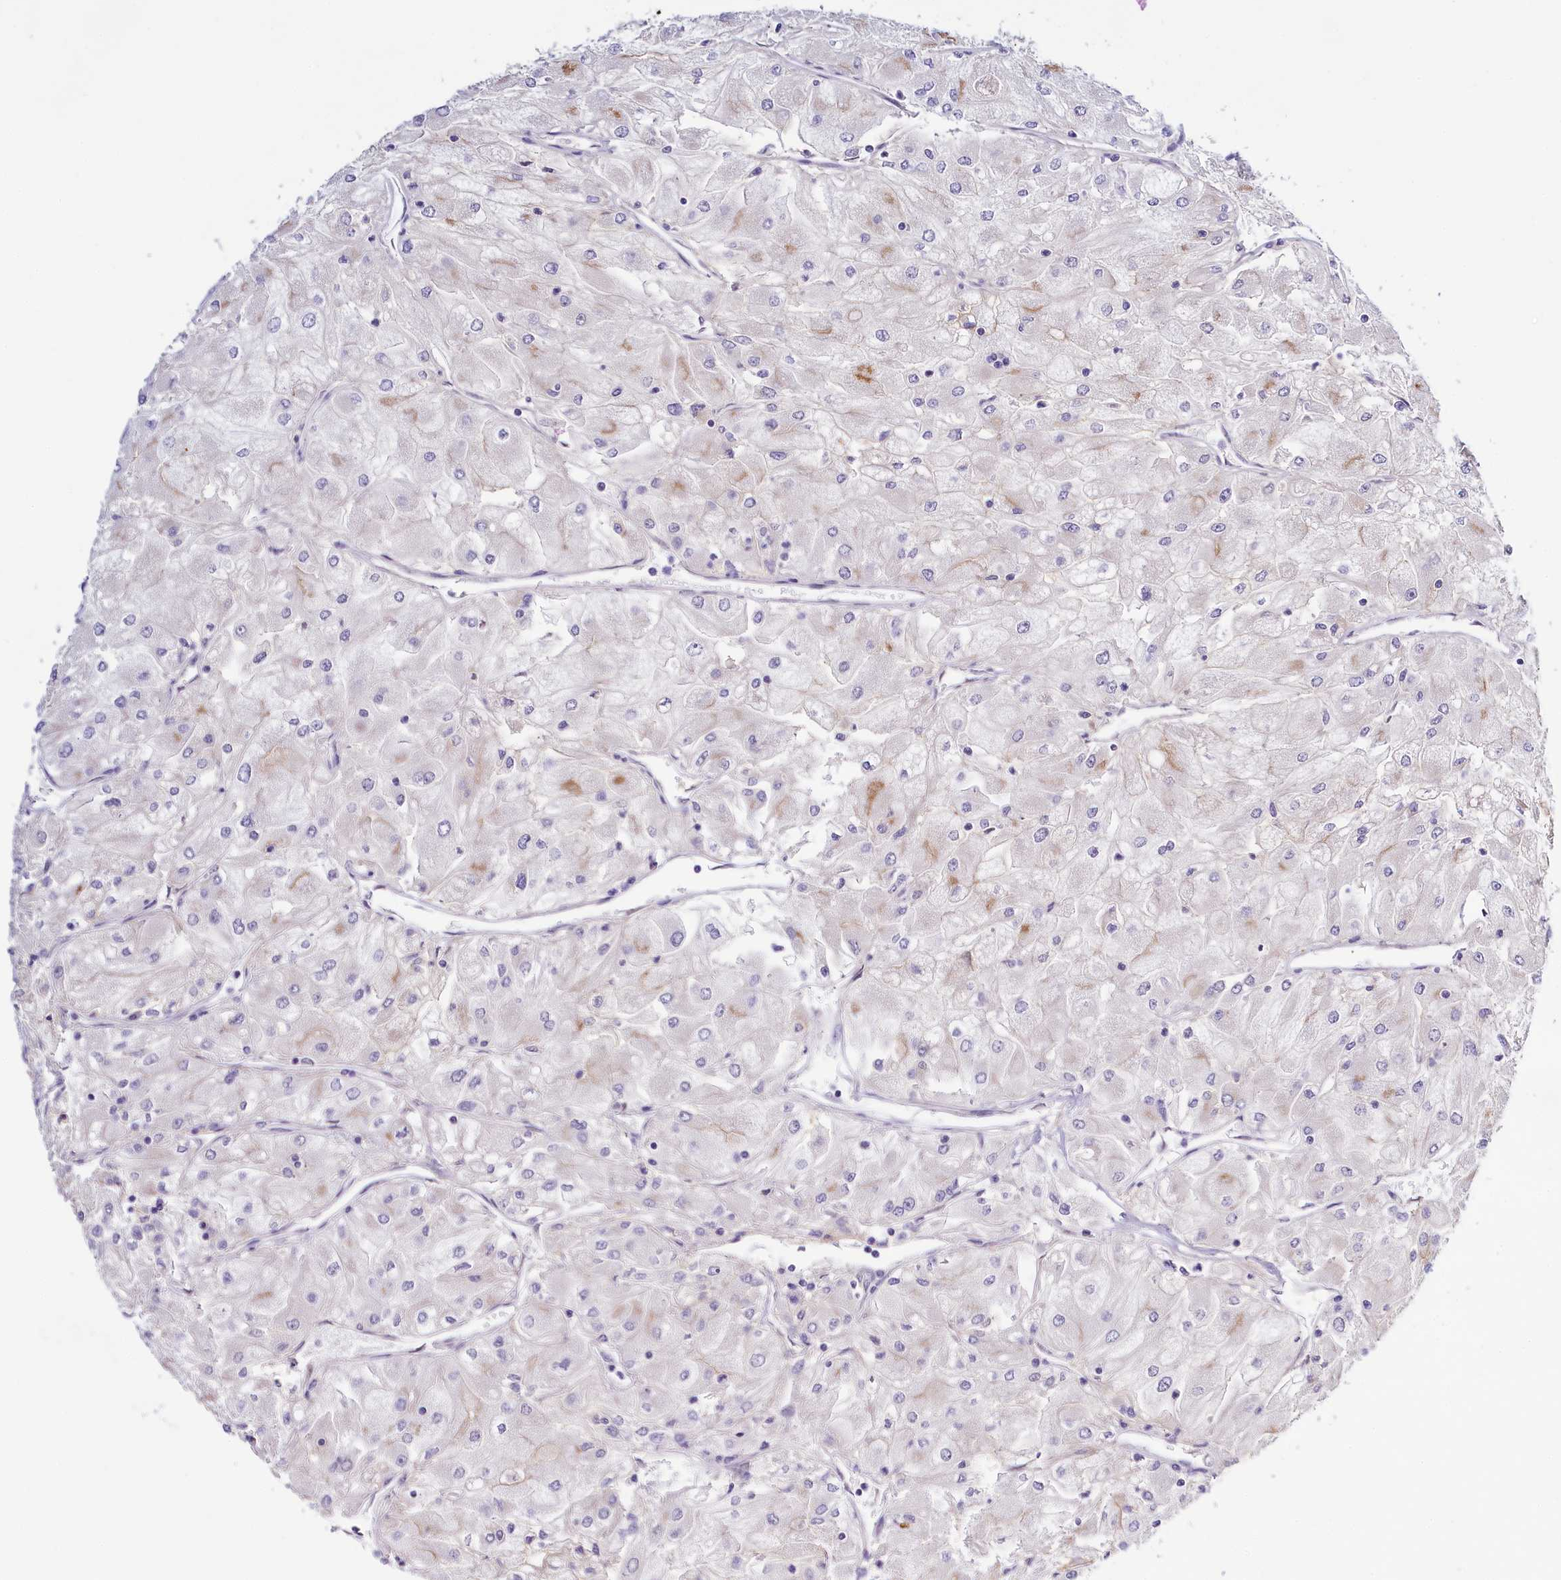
{"staining": {"intensity": "moderate", "quantity": "<25%", "location": "cytoplasmic/membranous"}, "tissue": "renal cancer", "cell_type": "Tumor cells", "image_type": "cancer", "snomed": [{"axis": "morphology", "description": "Adenocarcinoma, NOS"}, {"axis": "topography", "description": "Kidney"}], "caption": "Immunohistochemical staining of adenocarcinoma (renal) exhibits low levels of moderate cytoplasmic/membranous protein expression in about <25% of tumor cells.", "gene": "PDE6D", "patient": {"sex": "male", "age": 80}}